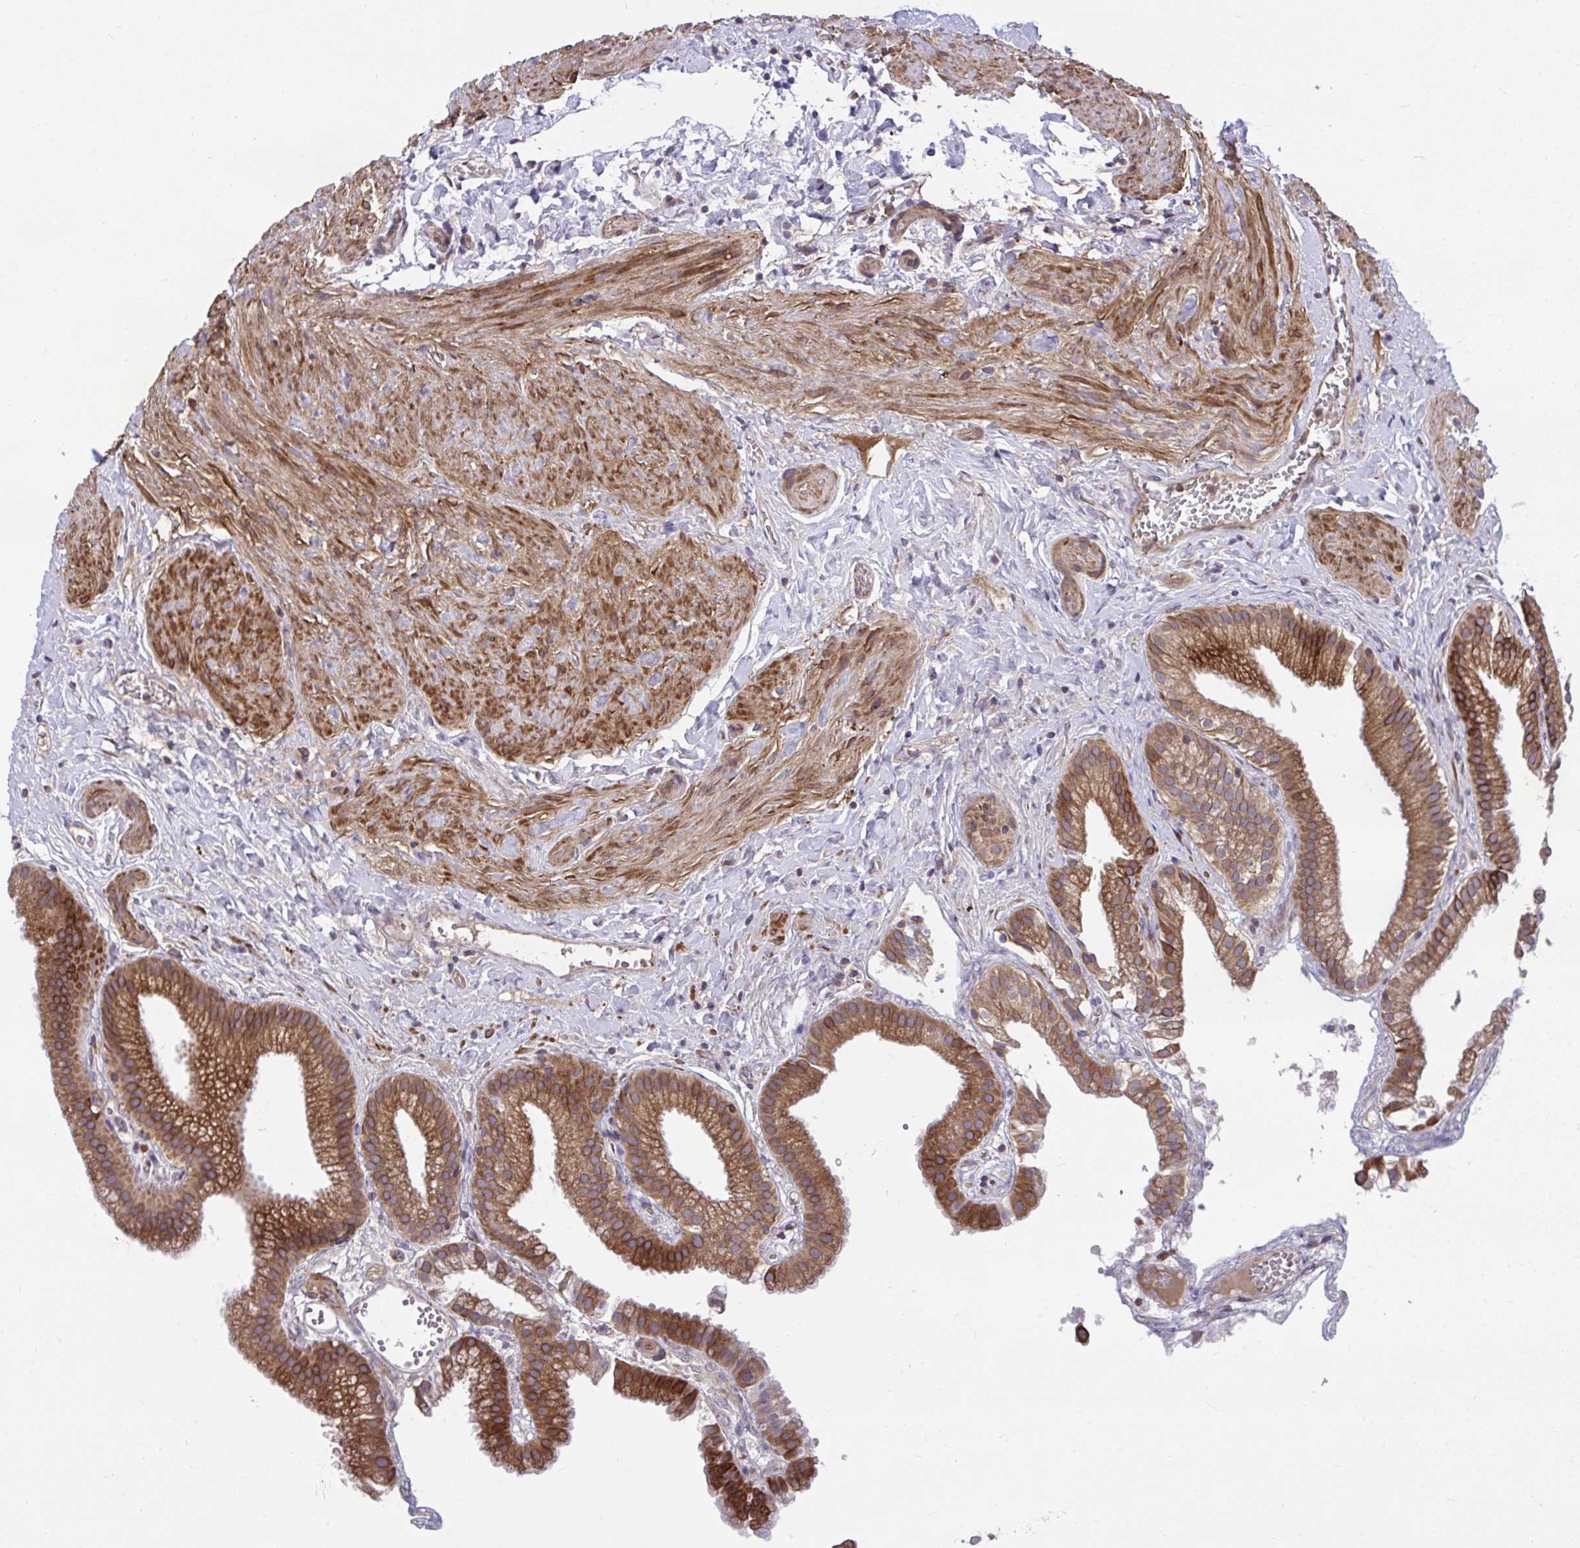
{"staining": {"intensity": "moderate", "quantity": ">75%", "location": "cytoplasmic/membranous"}, "tissue": "gallbladder", "cell_type": "Glandular cells", "image_type": "normal", "snomed": [{"axis": "morphology", "description": "Normal tissue, NOS"}, {"axis": "topography", "description": "Gallbladder"}], "caption": "Glandular cells display moderate cytoplasmic/membranous staining in approximately >75% of cells in benign gallbladder.", "gene": "STIM2", "patient": {"sex": "female", "age": 63}}